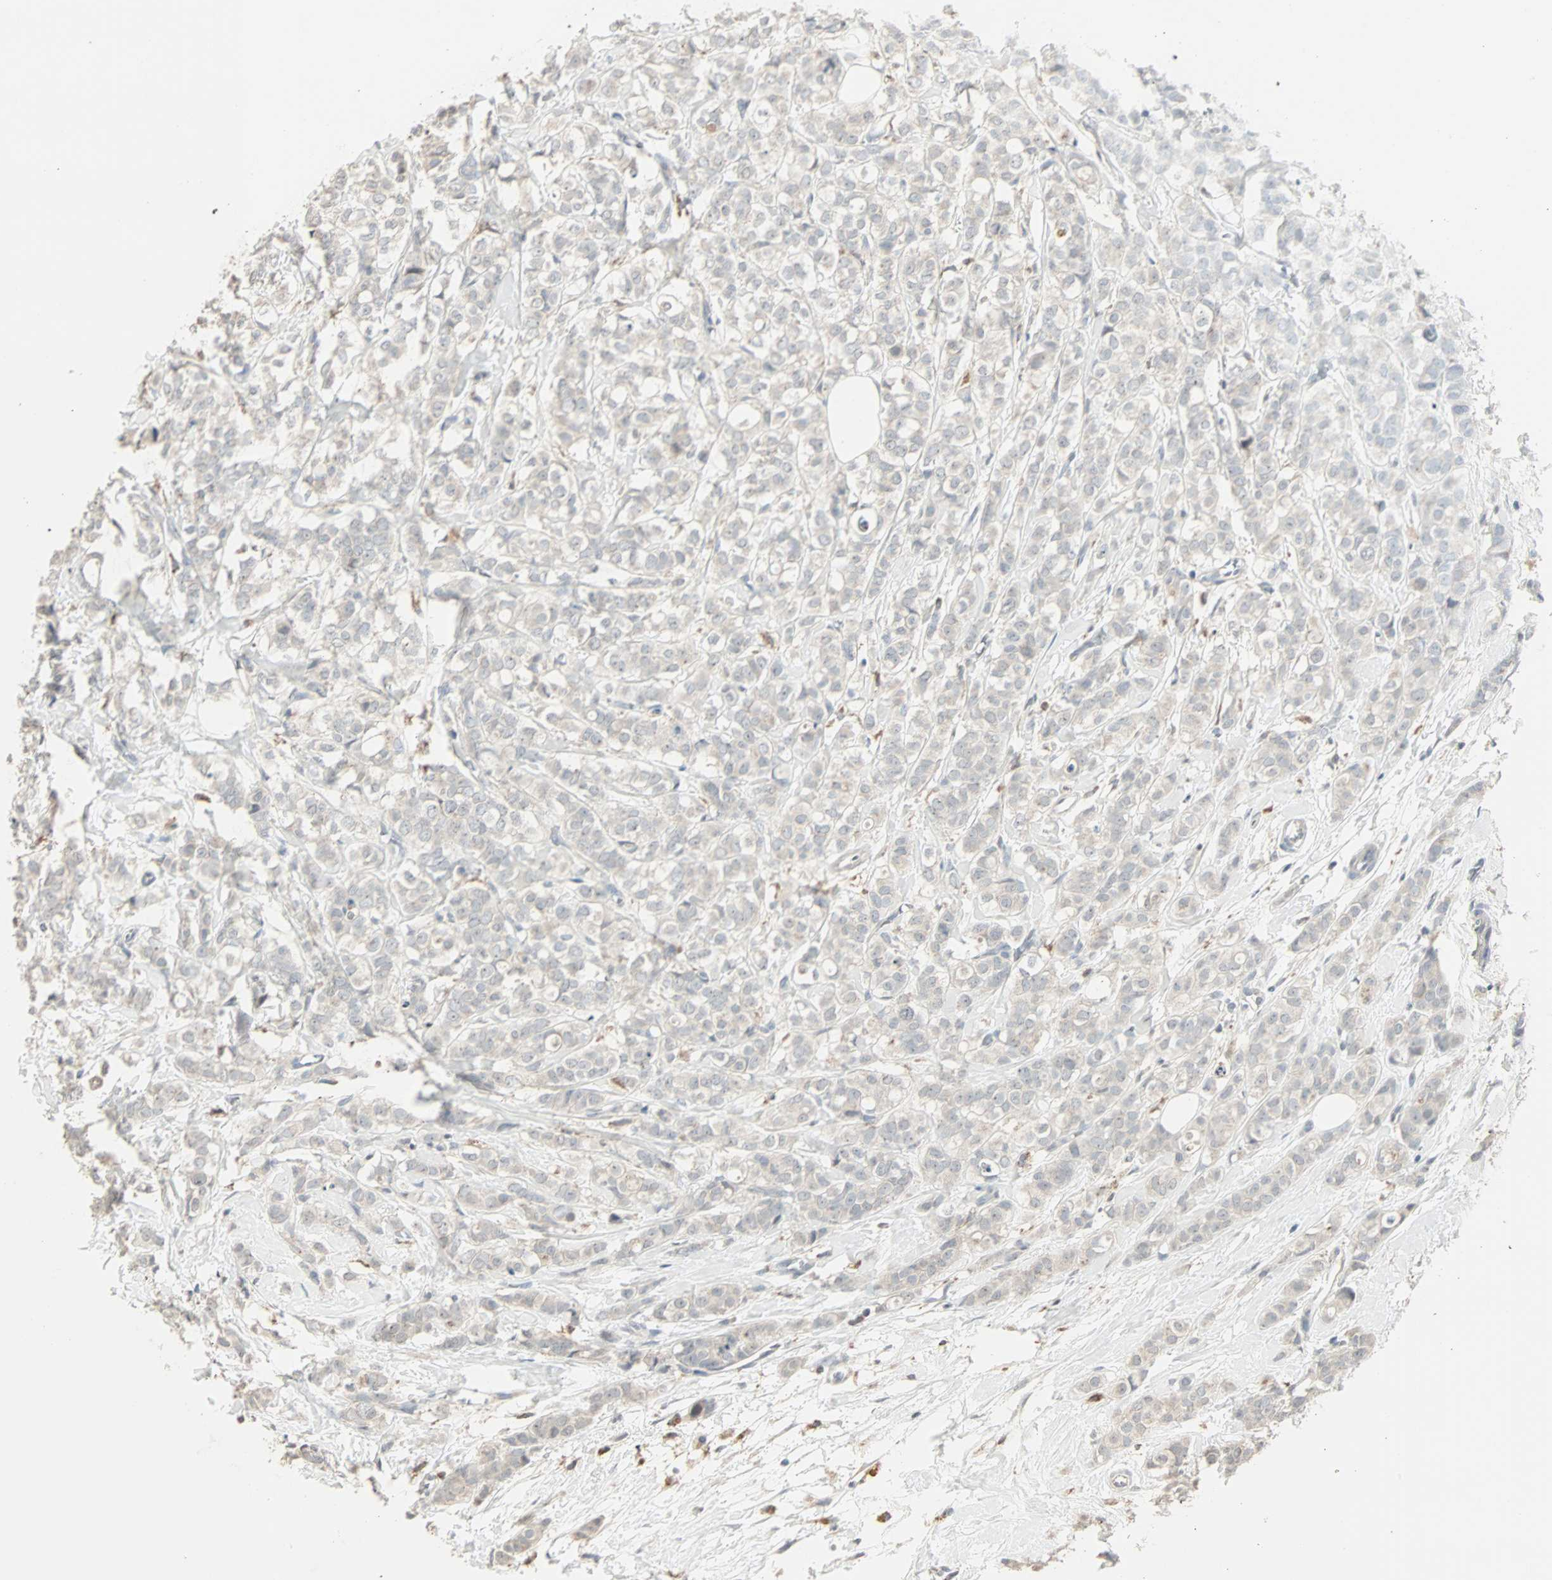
{"staining": {"intensity": "weak", "quantity": "25%-75%", "location": "cytoplasmic/membranous"}, "tissue": "breast cancer", "cell_type": "Tumor cells", "image_type": "cancer", "snomed": [{"axis": "morphology", "description": "Lobular carcinoma"}, {"axis": "topography", "description": "Breast"}], "caption": "An IHC image of tumor tissue is shown. Protein staining in brown labels weak cytoplasmic/membranous positivity in breast cancer within tumor cells. (DAB = brown stain, brightfield microscopy at high magnification).", "gene": "KDM4A", "patient": {"sex": "female", "age": 60}}